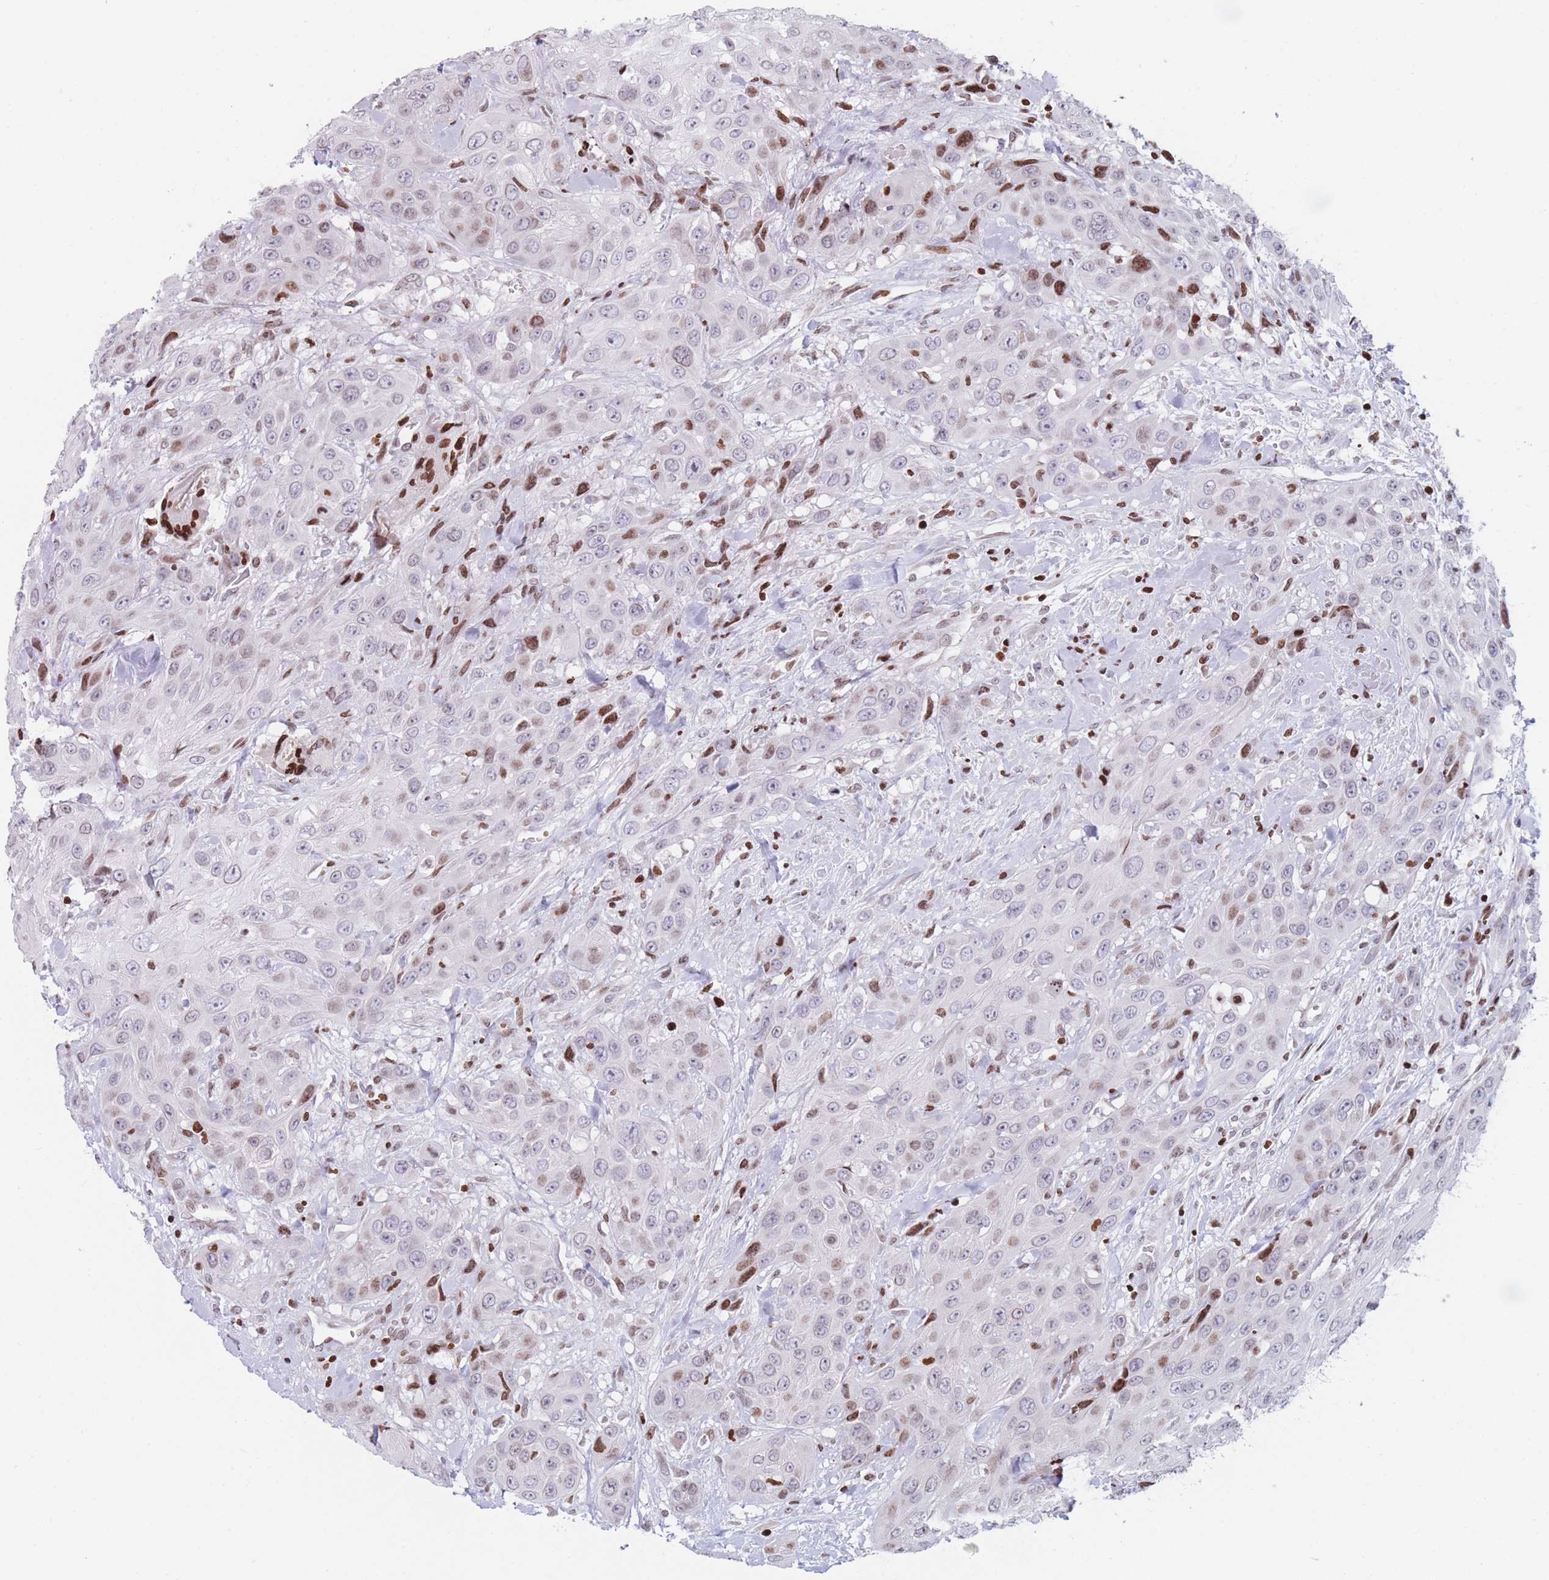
{"staining": {"intensity": "moderate", "quantity": "<25%", "location": "nuclear"}, "tissue": "head and neck cancer", "cell_type": "Tumor cells", "image_type": "cancer", "snomed": [{"axis": "morphology", "description": "Squamous cell carcinoma, NOS"}, {"axis": "topography", "description": "Head-Neck"}], "caption": "This is an image of IHC staining of head and neck cancer, which shows moderate positivity in the nuclear of tumor cells.", "gene": "AK9", "patient": {"sex": "male", "age": 81}}